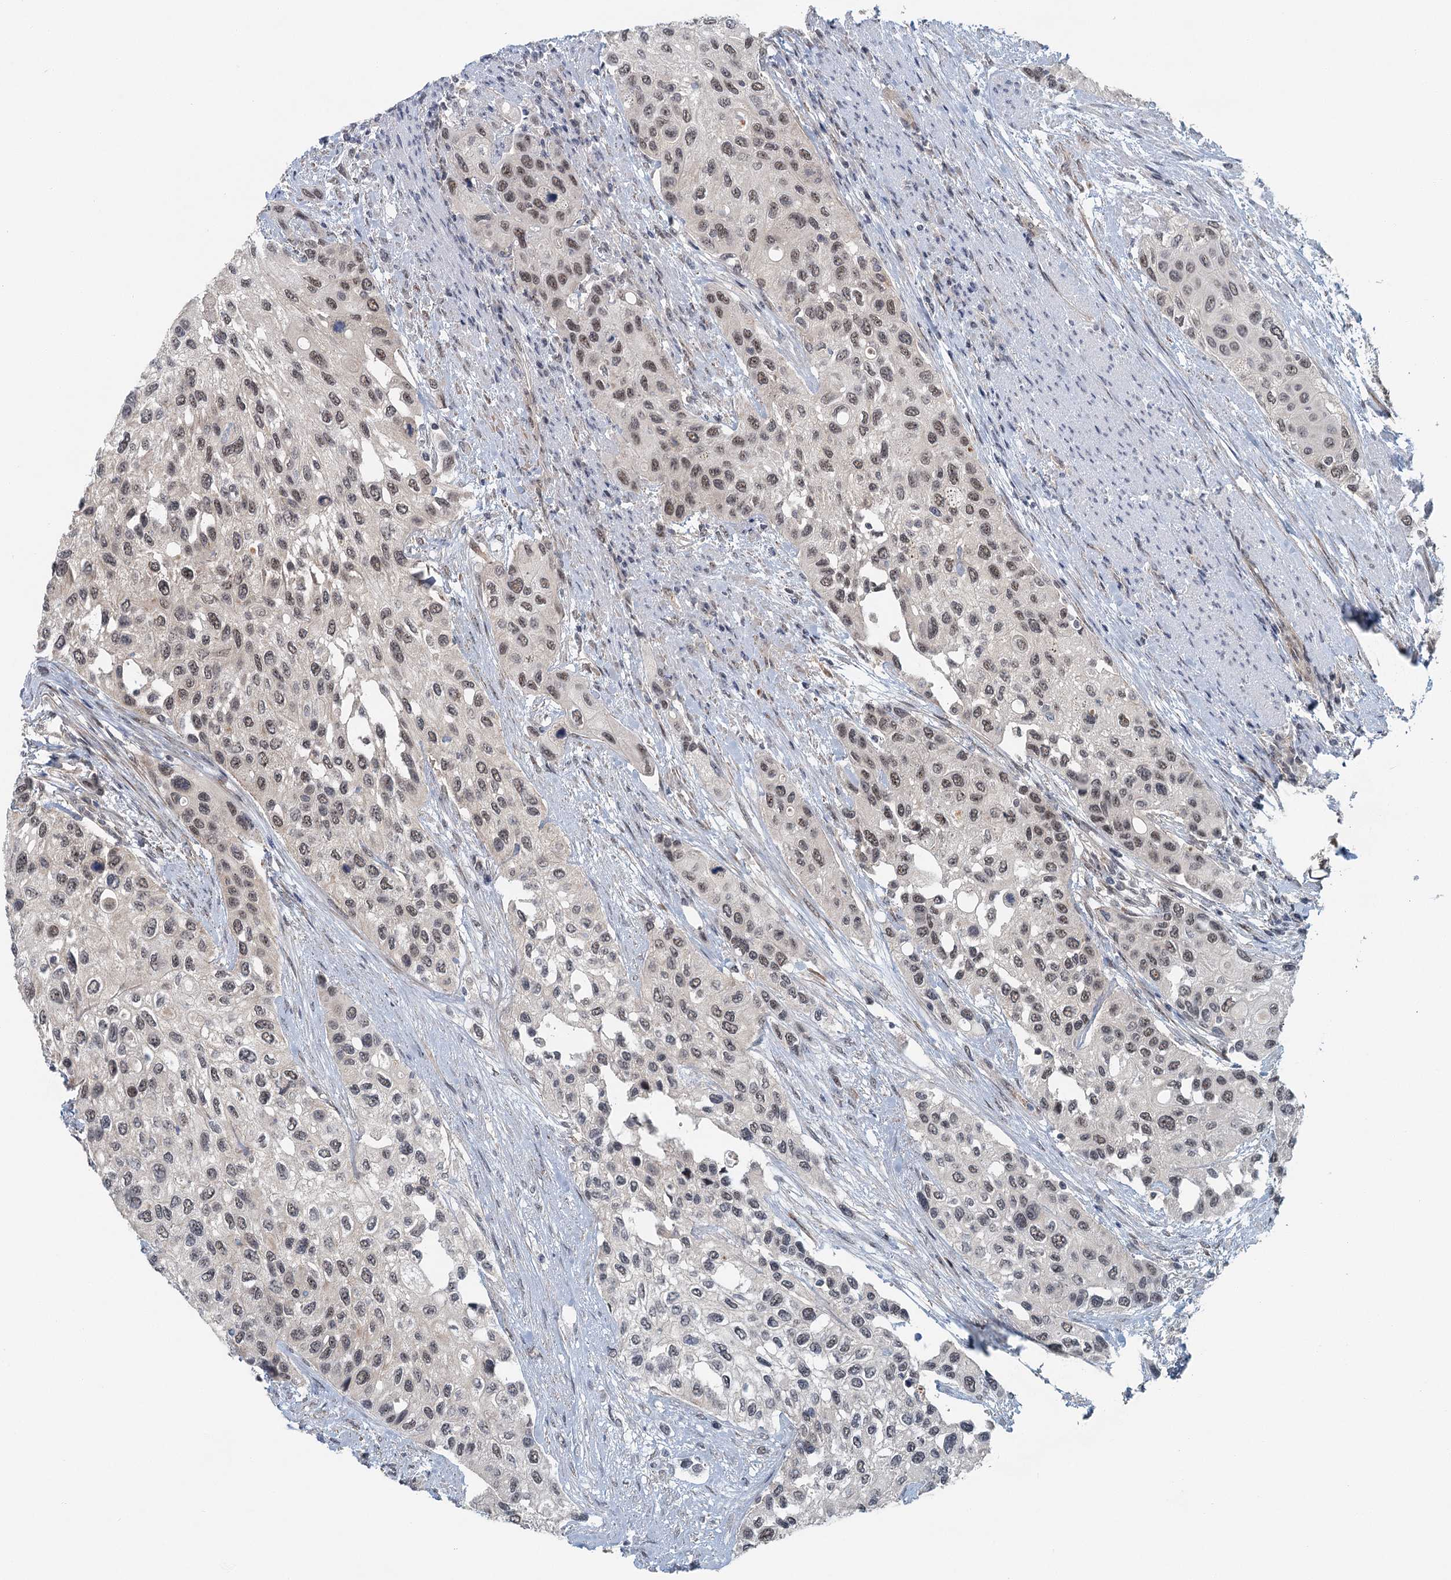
{"staining": {"intensity": "weak", "quantity": "25%-75%", "location": "nuclear"}, "tissue": "urothelial cancer", "cell_type": "Tumor cells", "image_type": "cancer", "snomed": [{"axis": "morphology", "description": "Normal tissue, NOS"}, {"axis": "morphology", "description": "Urothelial carcinoma, High grade"}, {"axis": "topography", "description": "Vascular tissue"}, {"axis": "topography", "description": "Urinary bladder"}], "caption": "This is a photomicrograph of immunohistochemistry (IHC) staining of urothelial cancer, which shows weak staining in the nuclear of tumor cells.", "gene": "TAS2R42", "patient": {"sex": "female", "age": 56}}